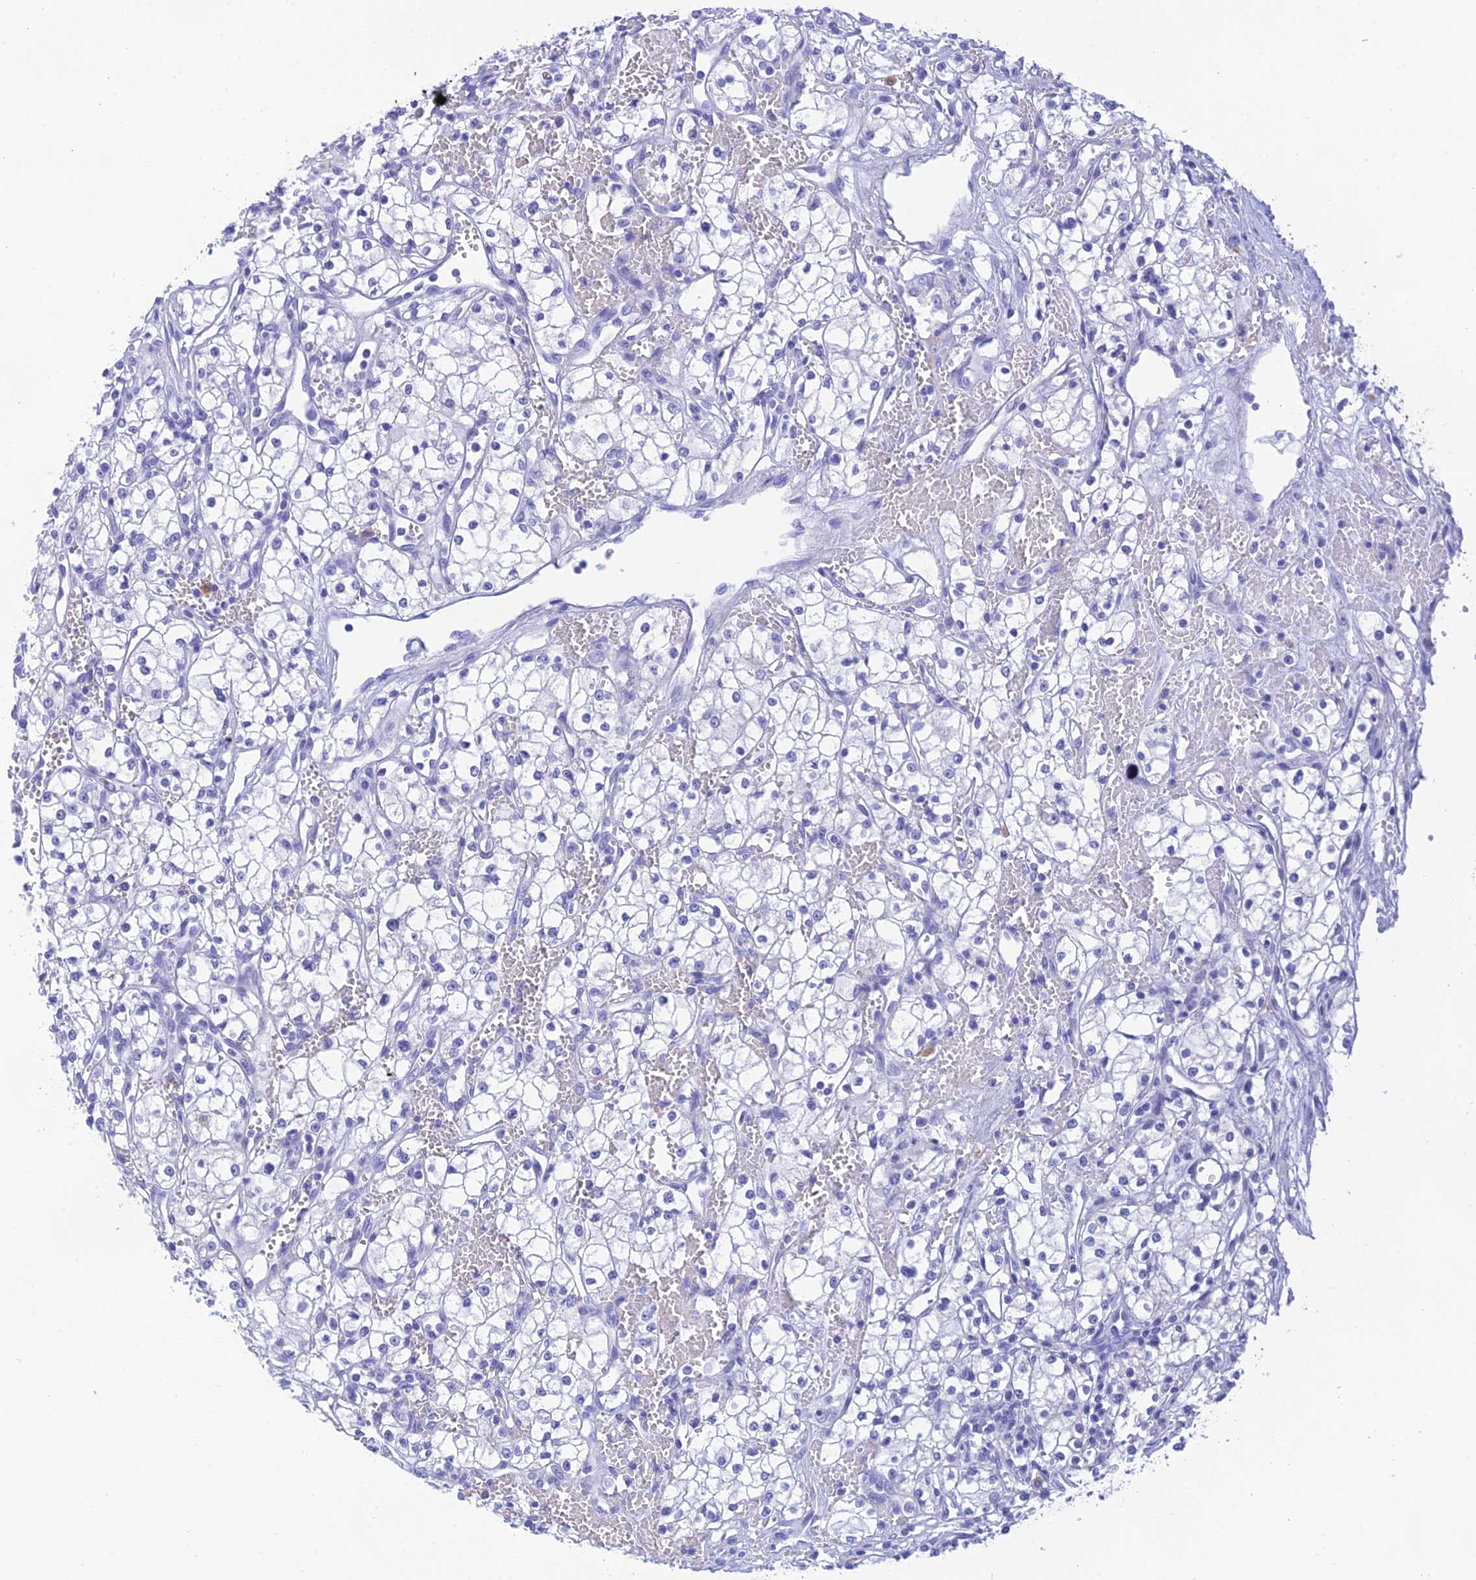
{"staining": {"intensity": "negative", "quantity": "none", "location": "none"}, "tissue": "renal cancer", "cell_type": "Tumor cells", "image_type": "cancer", "snomed": [{"axis": "morphology", "description": "Adenocarcinoma, NOS"}, {"axis": "topography", "description": "Kidney"}], "caption": "The IHC micrograph has no significant expression in tumor cells of renal adenocarcinoma tissue.", "gene": "KDELR3", "patient": {"sex": "male", "age": 59}}